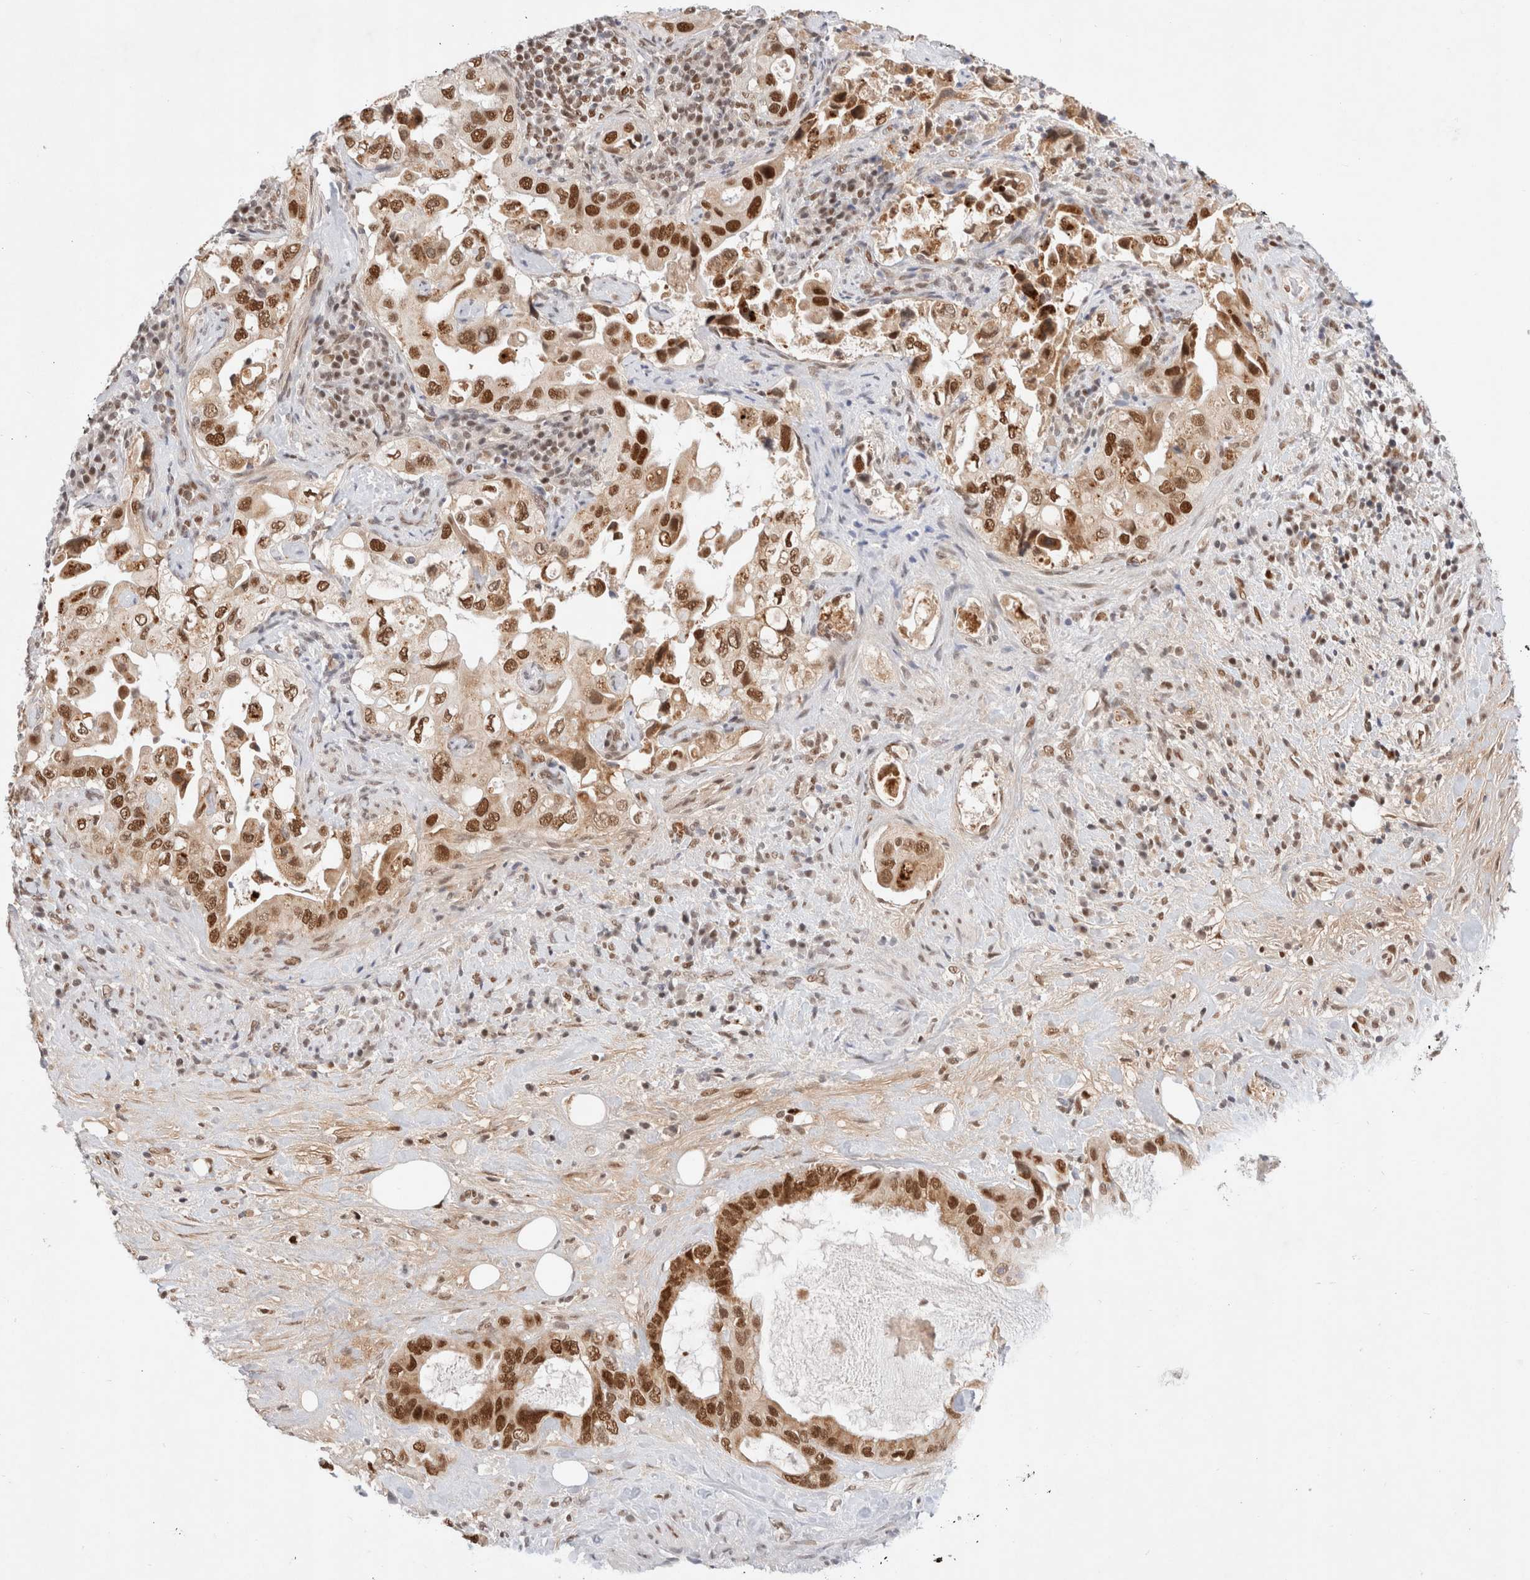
{"staining": {"intensity": "strong", "quantity": ">75%", "location": "cytoplasmic/membranous,nuclear"}, "tissue": "pancreatic cancer", "cell_type": "Tumor cells", "image_type": "cancer", "snomed": [{"axis": "morphology", "description": "Inflammation, NOS"}, {"axis": "morphology", "description": "Adenocarcinoma, NOS"}, {"axis": "topography", "description": "Pancreas"}], "caption": "Immunohistochemical staining of pancreatic adenocarcinoma demonstrates high levels of strong cytoplasmic/membranous and nuclear expression in about >75% of tumor cells.", "gene": "GTF2I", "patient": {"sex": "female", "age": 56}}